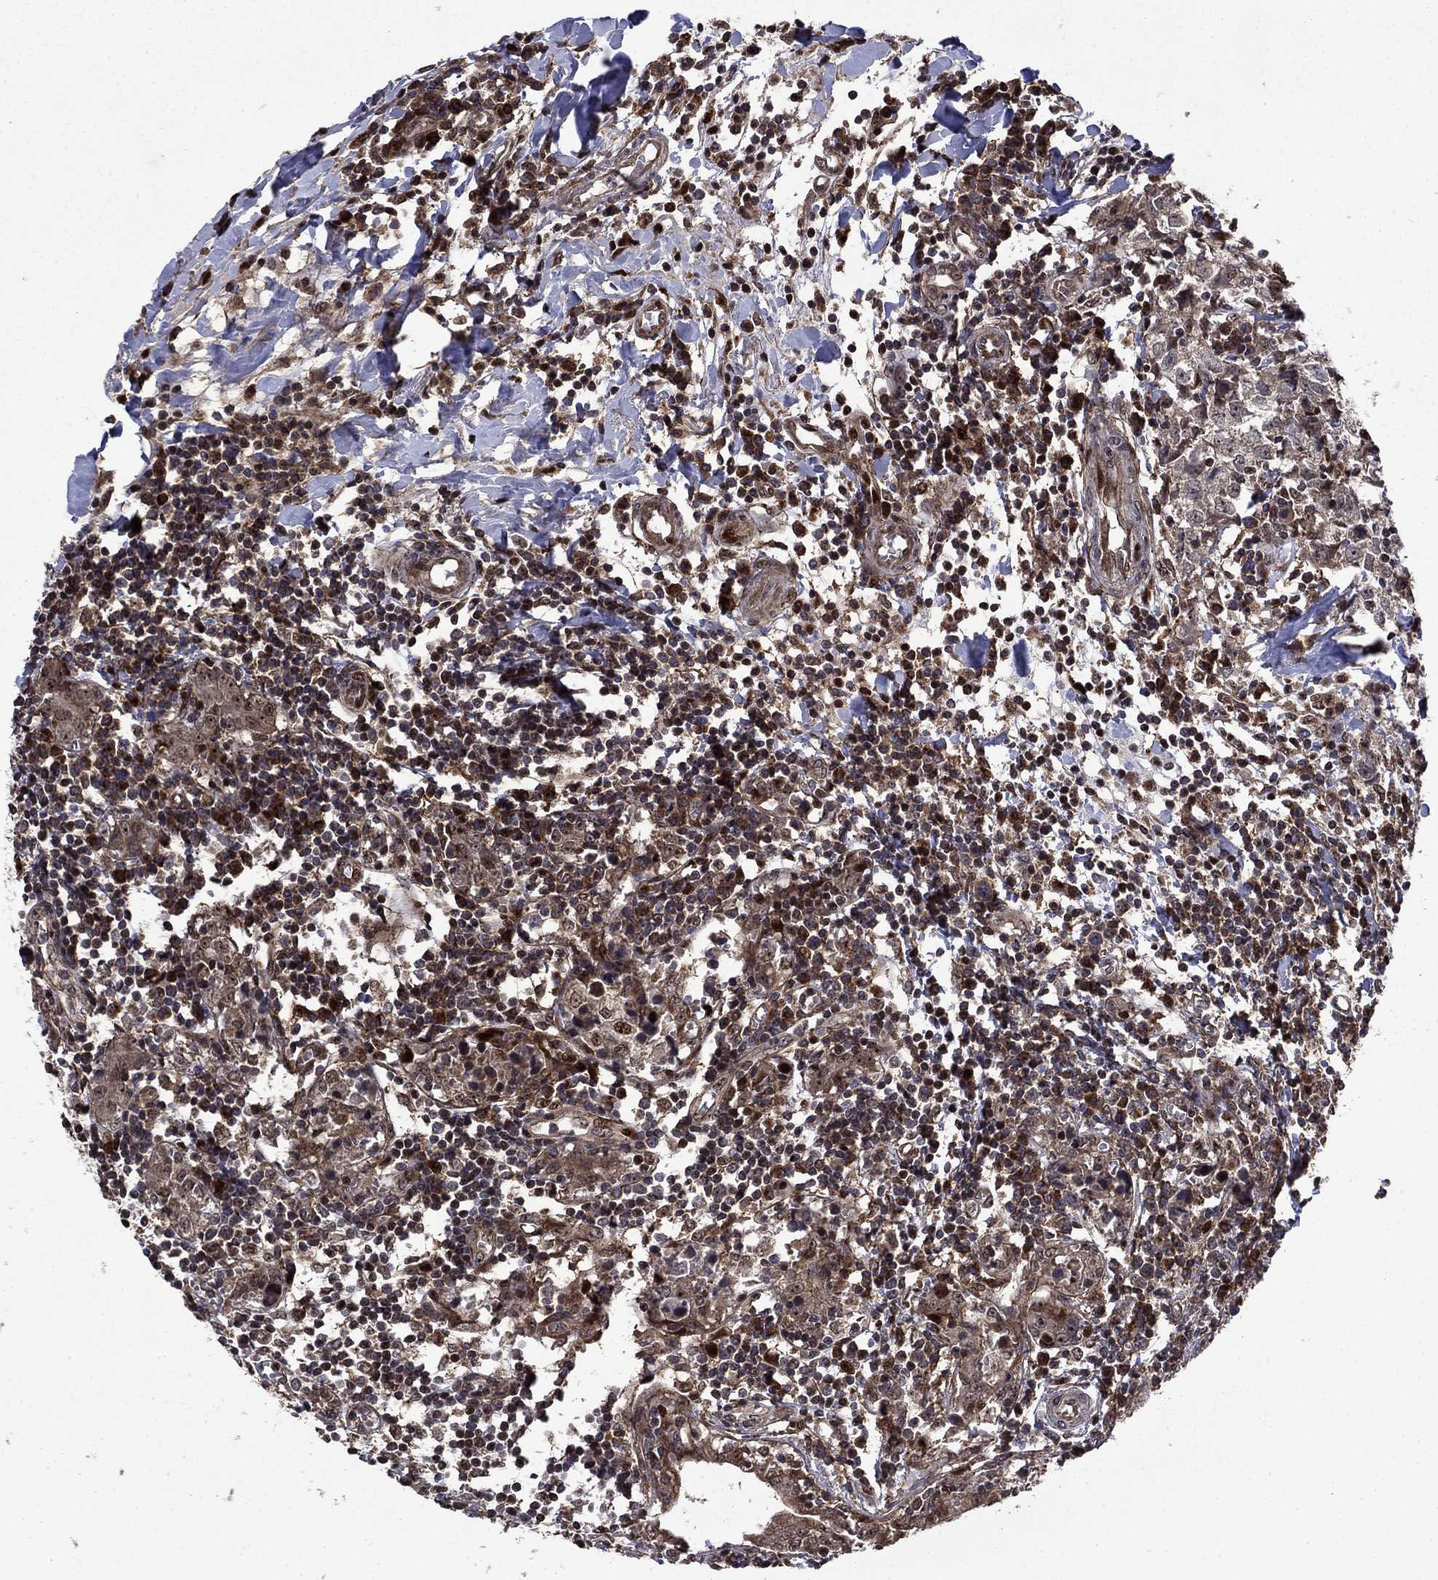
{"staining": {"intensity": "moderate", "quantity": "<25%", "location": "cytoplasmic/membranous,nuclear"}, "tissue": "breast cancer", "cell_type": "Tumor cells", "image_type": "cancer", "snomed": [{"axis": "morphology", "description": "Duct carcinoma"}, {"axis": "topography", "description": "Breast"}], "caption": "Human breast cancer (invasive ductal carcinoma) stained for a protein (brown) displays moderate cytoplasmic/membranous and nuclear positive expression in approximately <25% of tumor cells.", "gene": "AGTPBP1", "patient": {"sex": "female", "age": 30}}